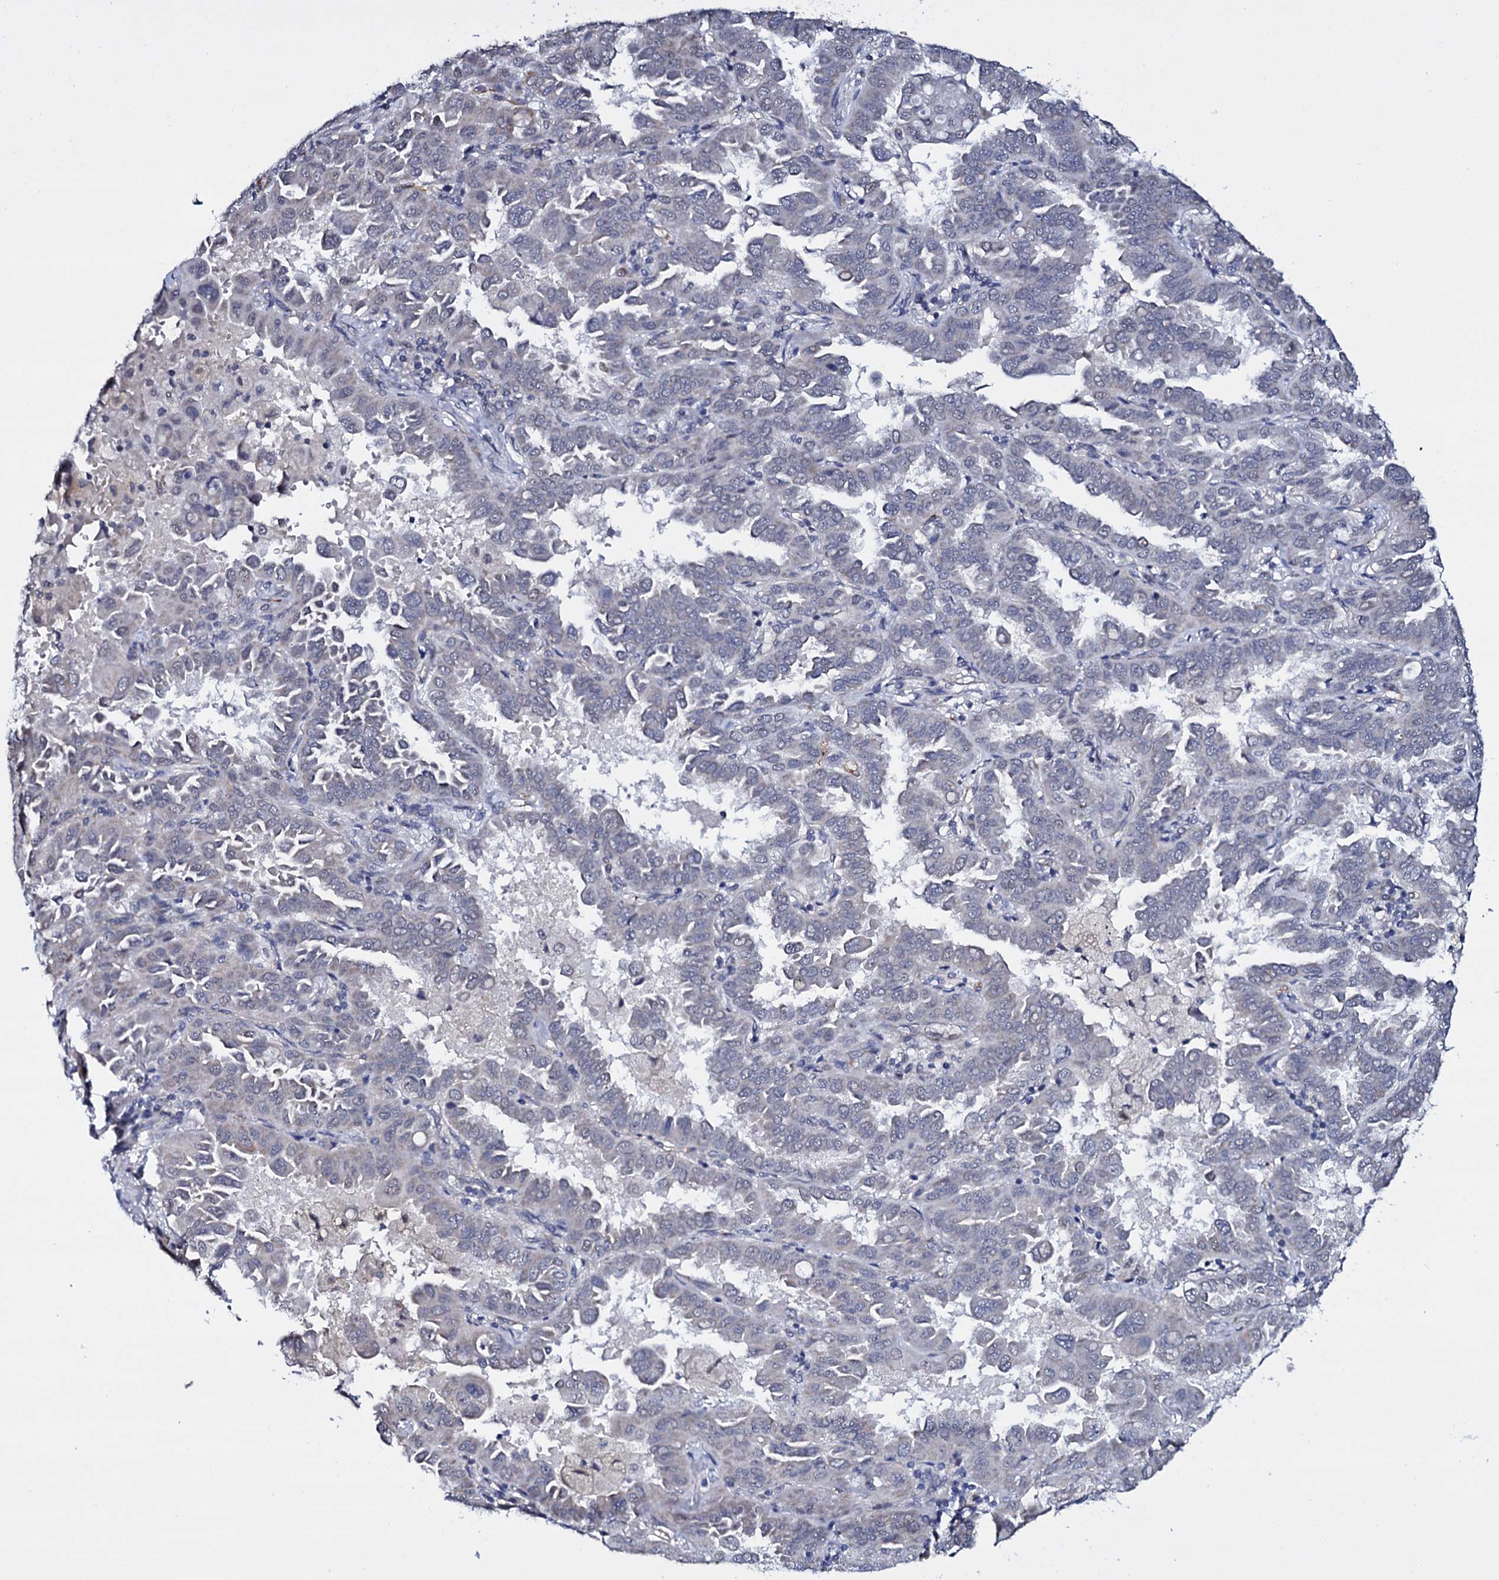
{"staining": {"intensity": "negative", "quantity": "none", "location": "none"}, "tissue": "lung cancer", "cell_type": "Tumor cells", "image_type": "cancer", "snomed": [{"axis": "morphology", "description": "Adenocarcinoma, NOS"}, {"axis": "topography", "description": "Lung"}], "caption": "Tumor cells are negative for brown protein staining in lung cancer.", "gene": "GAREM1", "patient": {"sex": "male", "age": 64}}